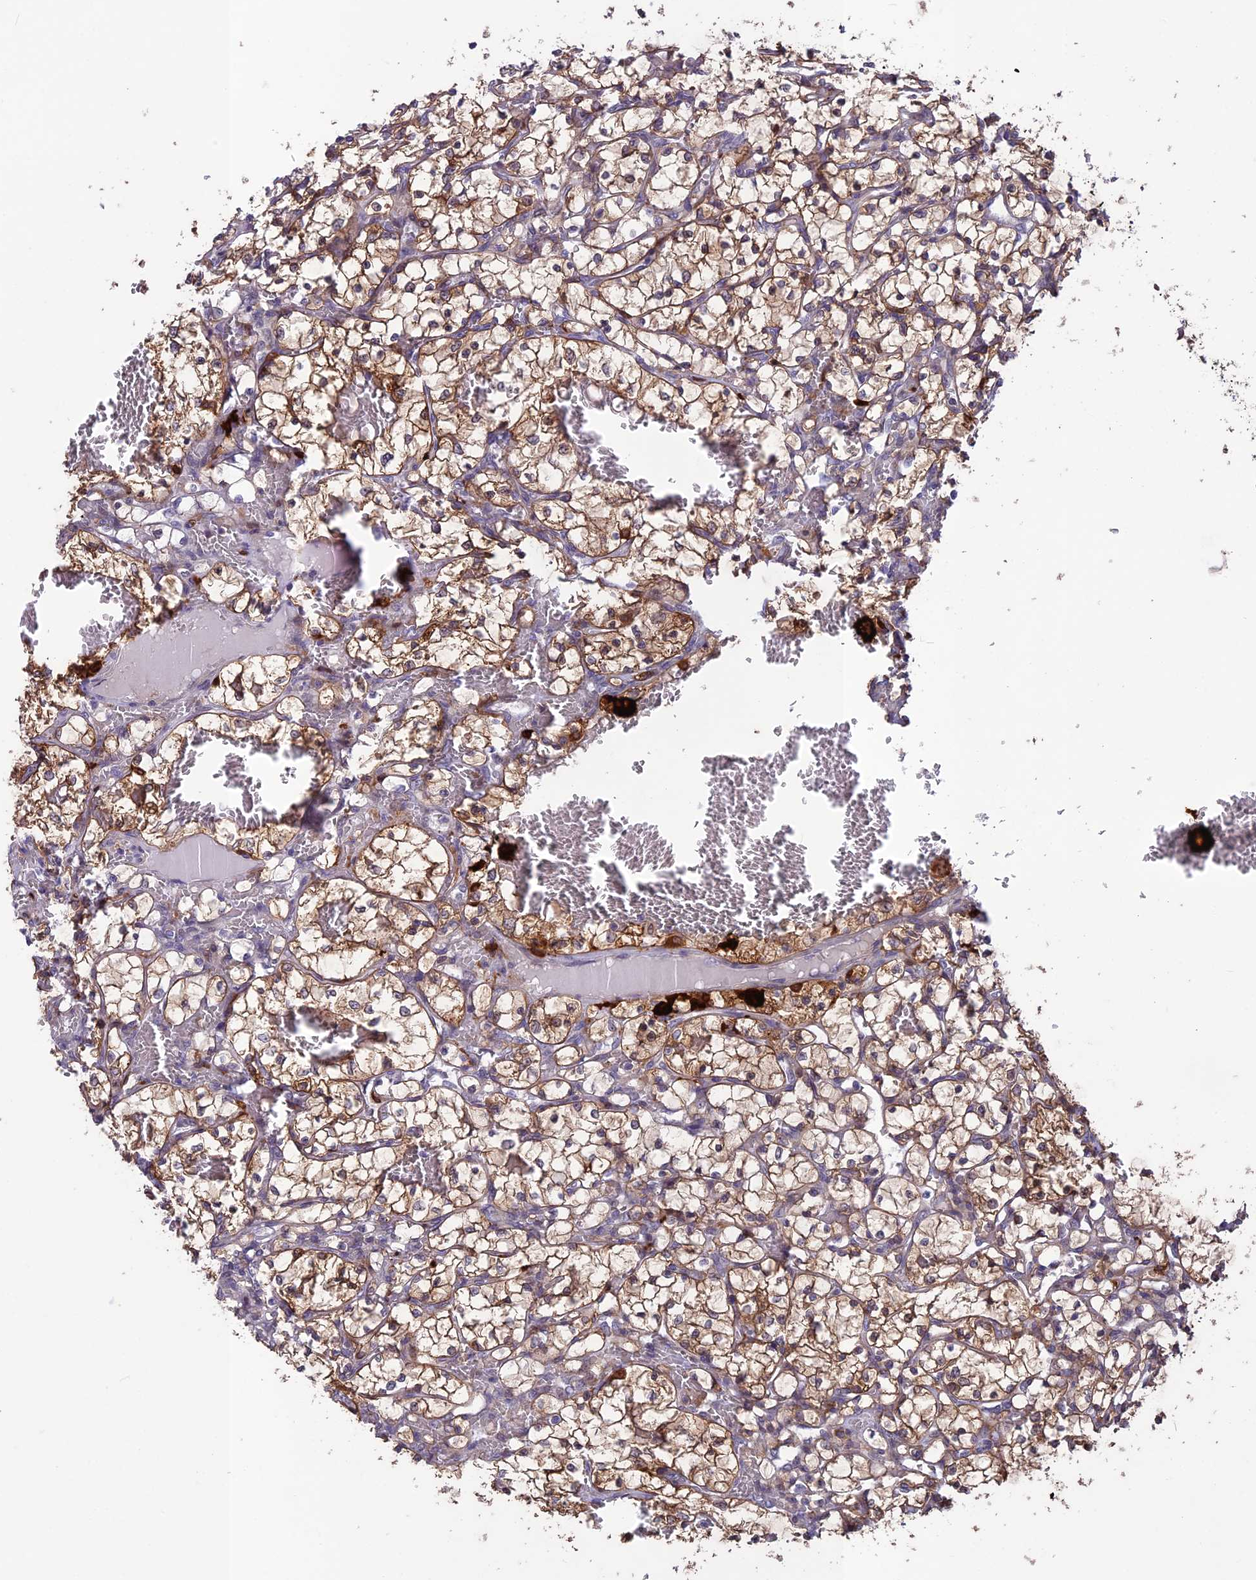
{"staining": {"intensity": "moderate", "quantity": ">75%", "location": "cytoplasmic/membranous"}, "tissue": "renal cancer", "cell_type": "Tumor cells", "image_type": "cancer", "snomed": [{"axis": "morphology", "description": "Adenocarcinoma, NOS"}, {"axis": "topography", "description": "Kidney"}], "caption": "This photomicrograph reveals immunohistochemistry (IHC) staining of human renal cancer (adenocarcinoma), with medium moderate cytoplasmic/membranous positivity in approximately >75% of tumor cells.", "gene": "MAST2", "patient": {"sex": "female", "age": 69}}